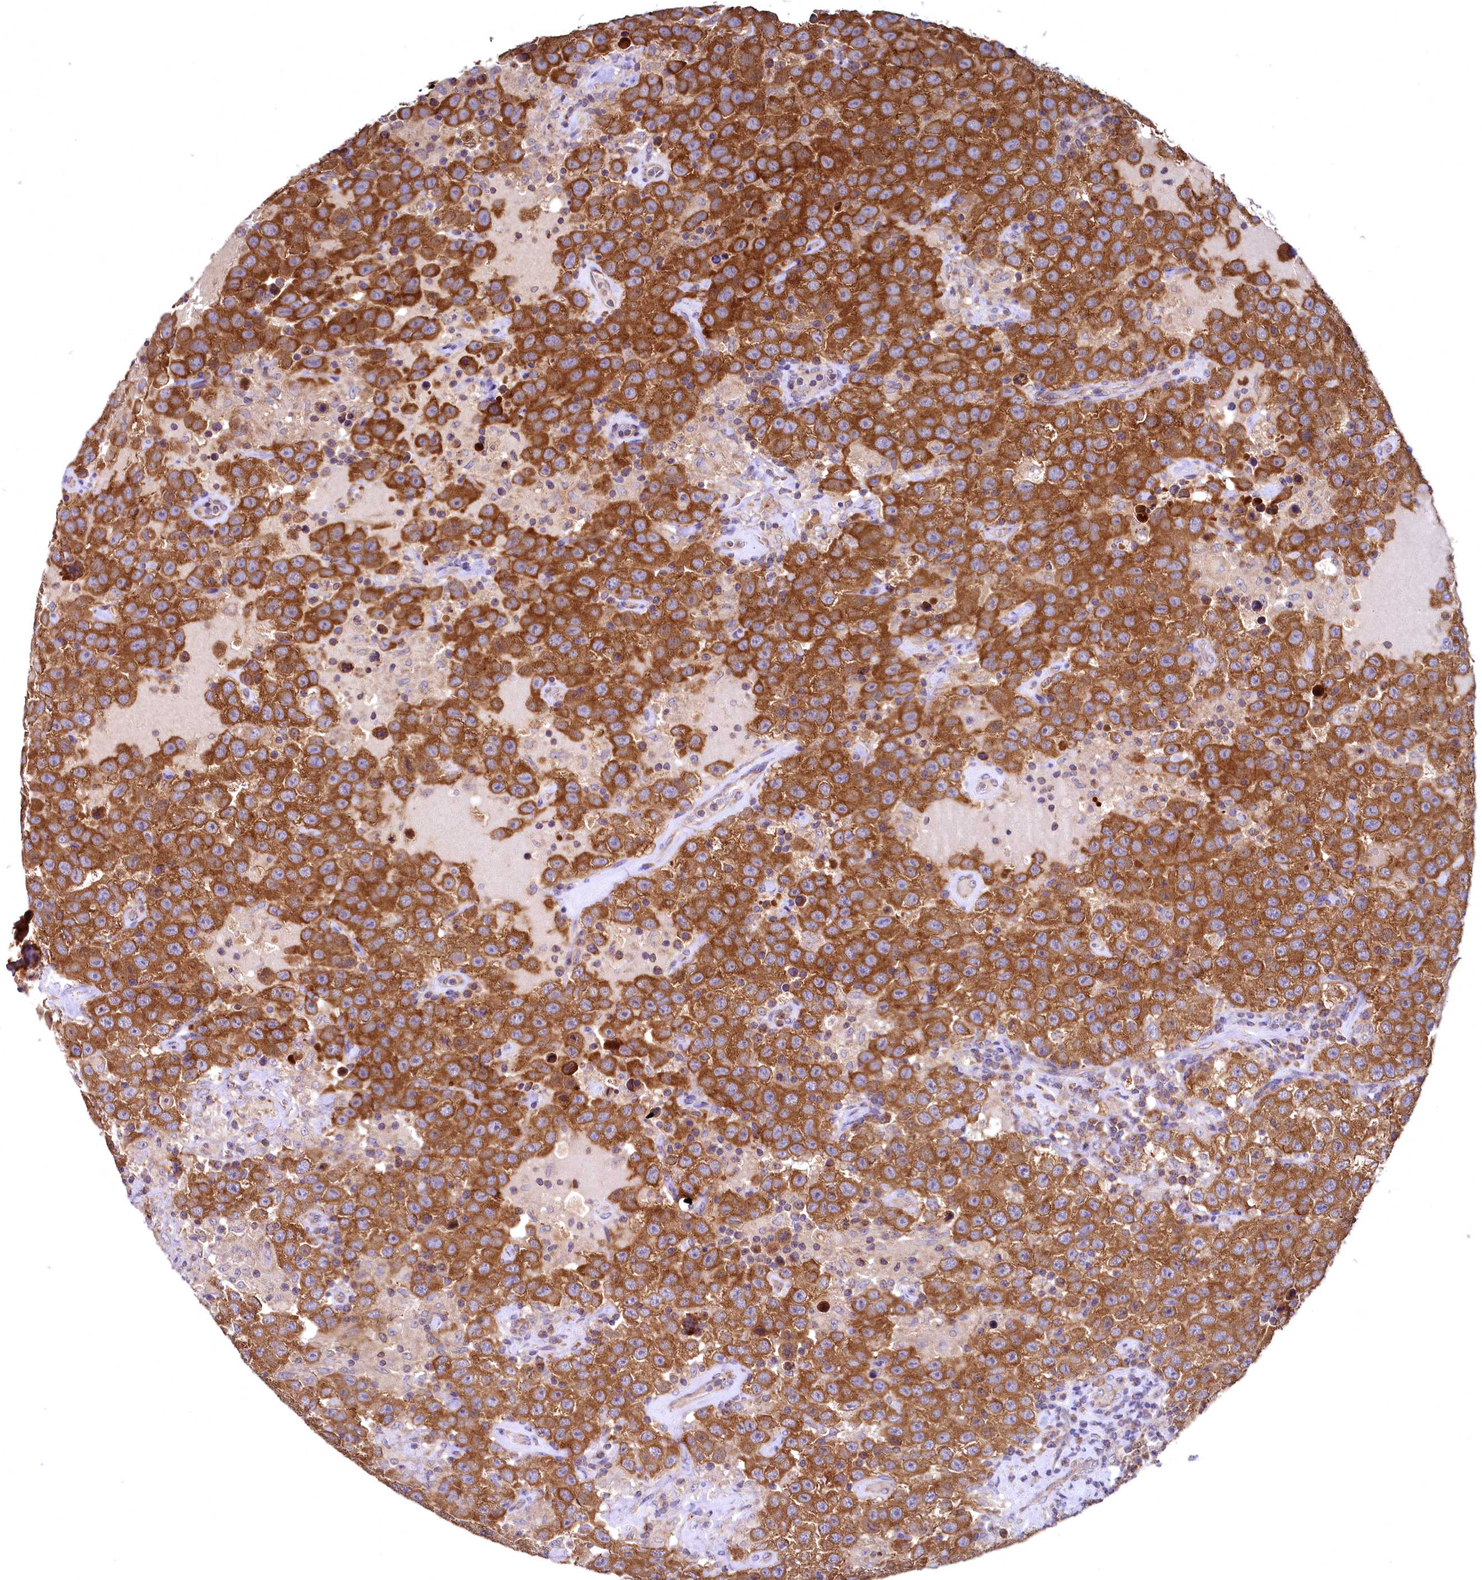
{"staining": {"intensity": "strong", "quantity": ">75%", "location": "cytoplasmic/membranous"}, "tissue": "testis cancer", "cell_type": "Tumor cells", "image_type": "cancer", "snomed": [{"axis": "morphology", "description": "Seminoma, NOS"}, {"axis": "topography", "description": "Testis"}], "caption": "Immunohistochemistry (IHC) (DAB) staining of human testis cancer (seminoma) demonstrates strong cytoplasmic/membranous protein expression in about >75% of tumor cells.", "gene": "MRPL57", "patient": {"sex": "male", "age": 41}}